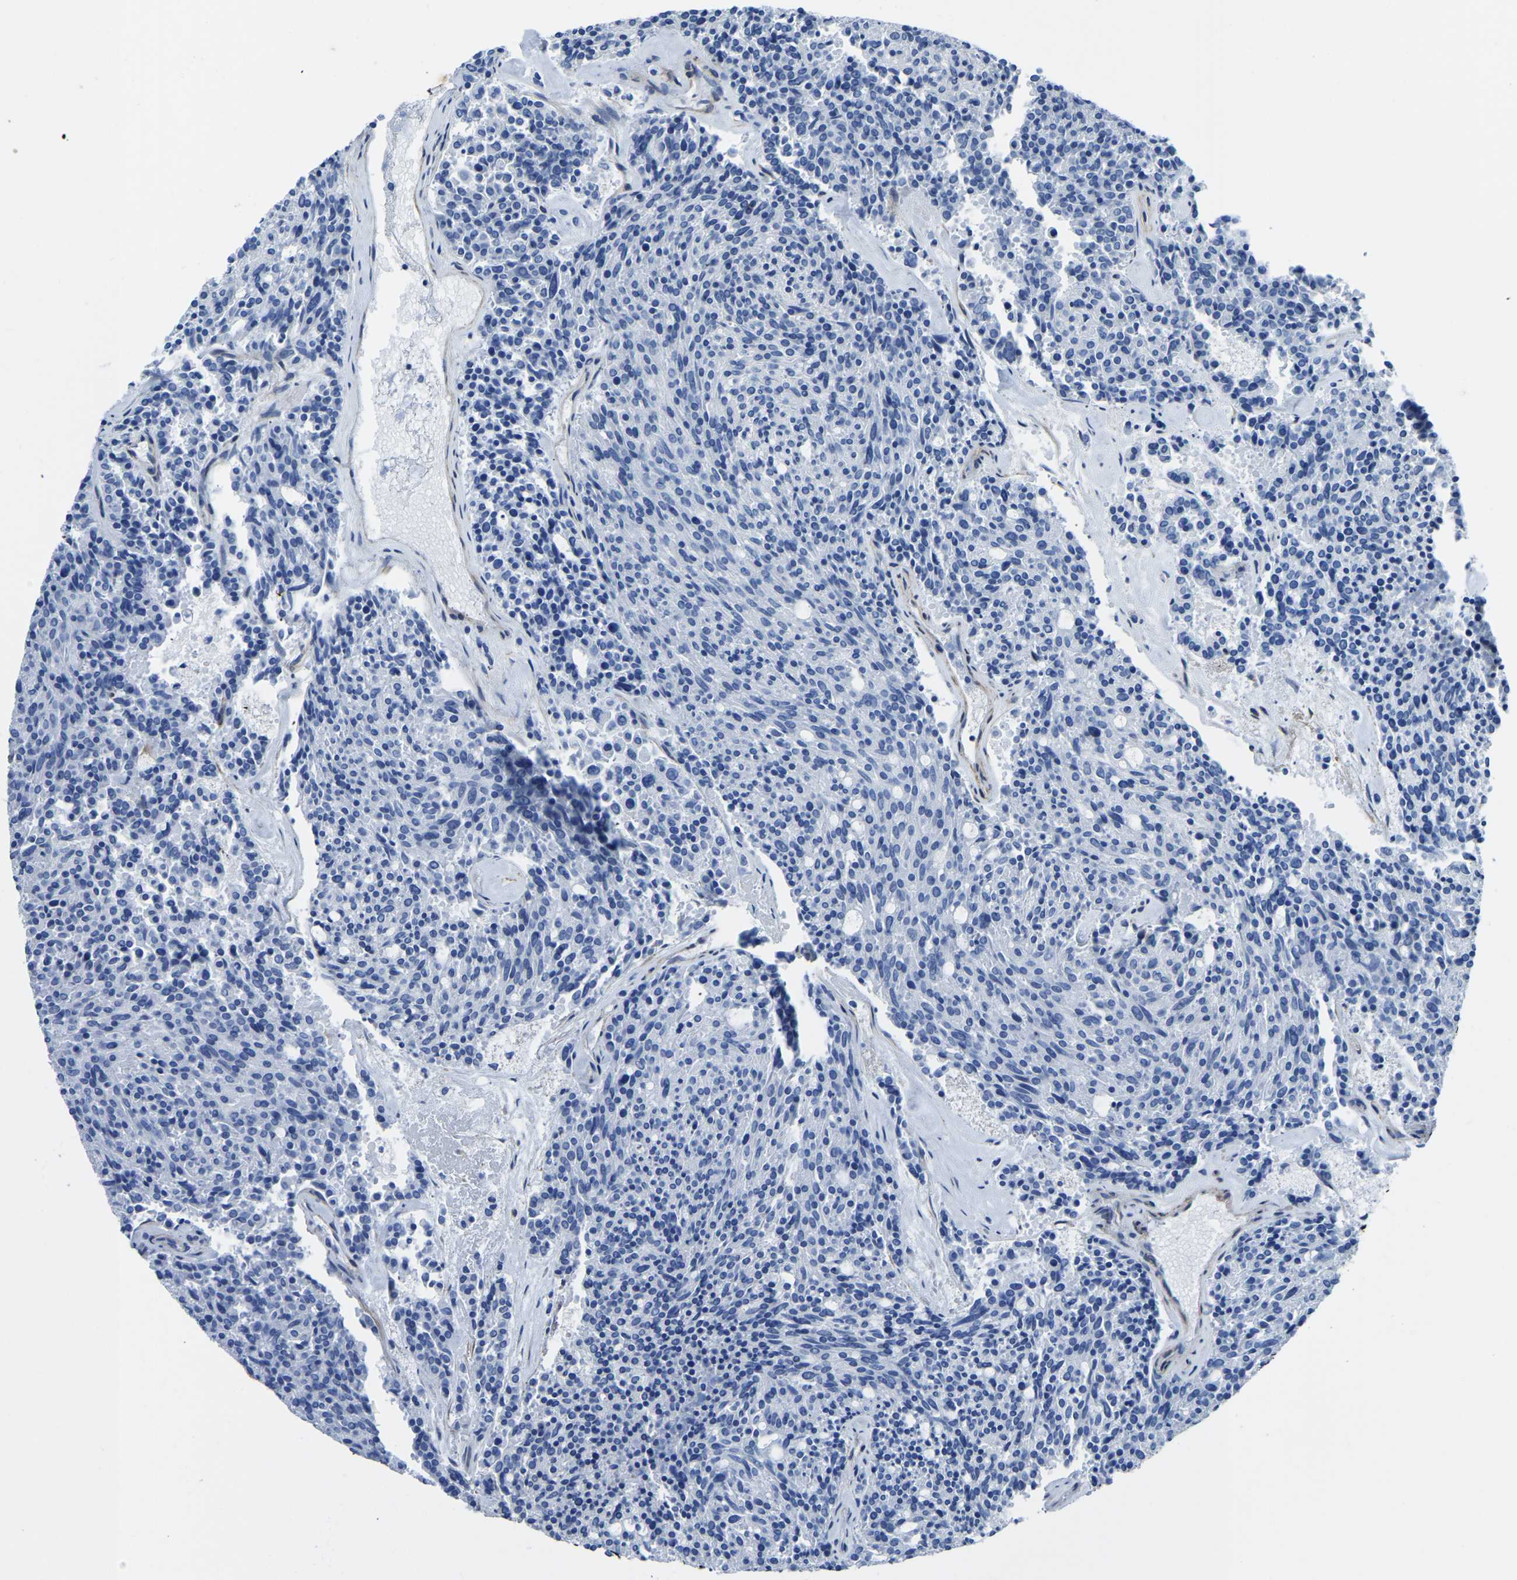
{"staining": {"intensity": "negative", "quantity": "none", "location": "none"}, "tissue": "carcinoid", "cell_type": "Tumor cells", "image_type": "cancer", "snomed": [{"axis": "morphology", "description": "Carcinoid, malignant, NOS"}, {"axis": "topography", "description": "Pancreas"}], "caption": "Carcinoid was stained to show a protein in brown. There is no significant expression in tumor cells. Nuclei are stained in blue.", "gene": "SLC45A3", "patient": {"sex": "female", "age": 54}}